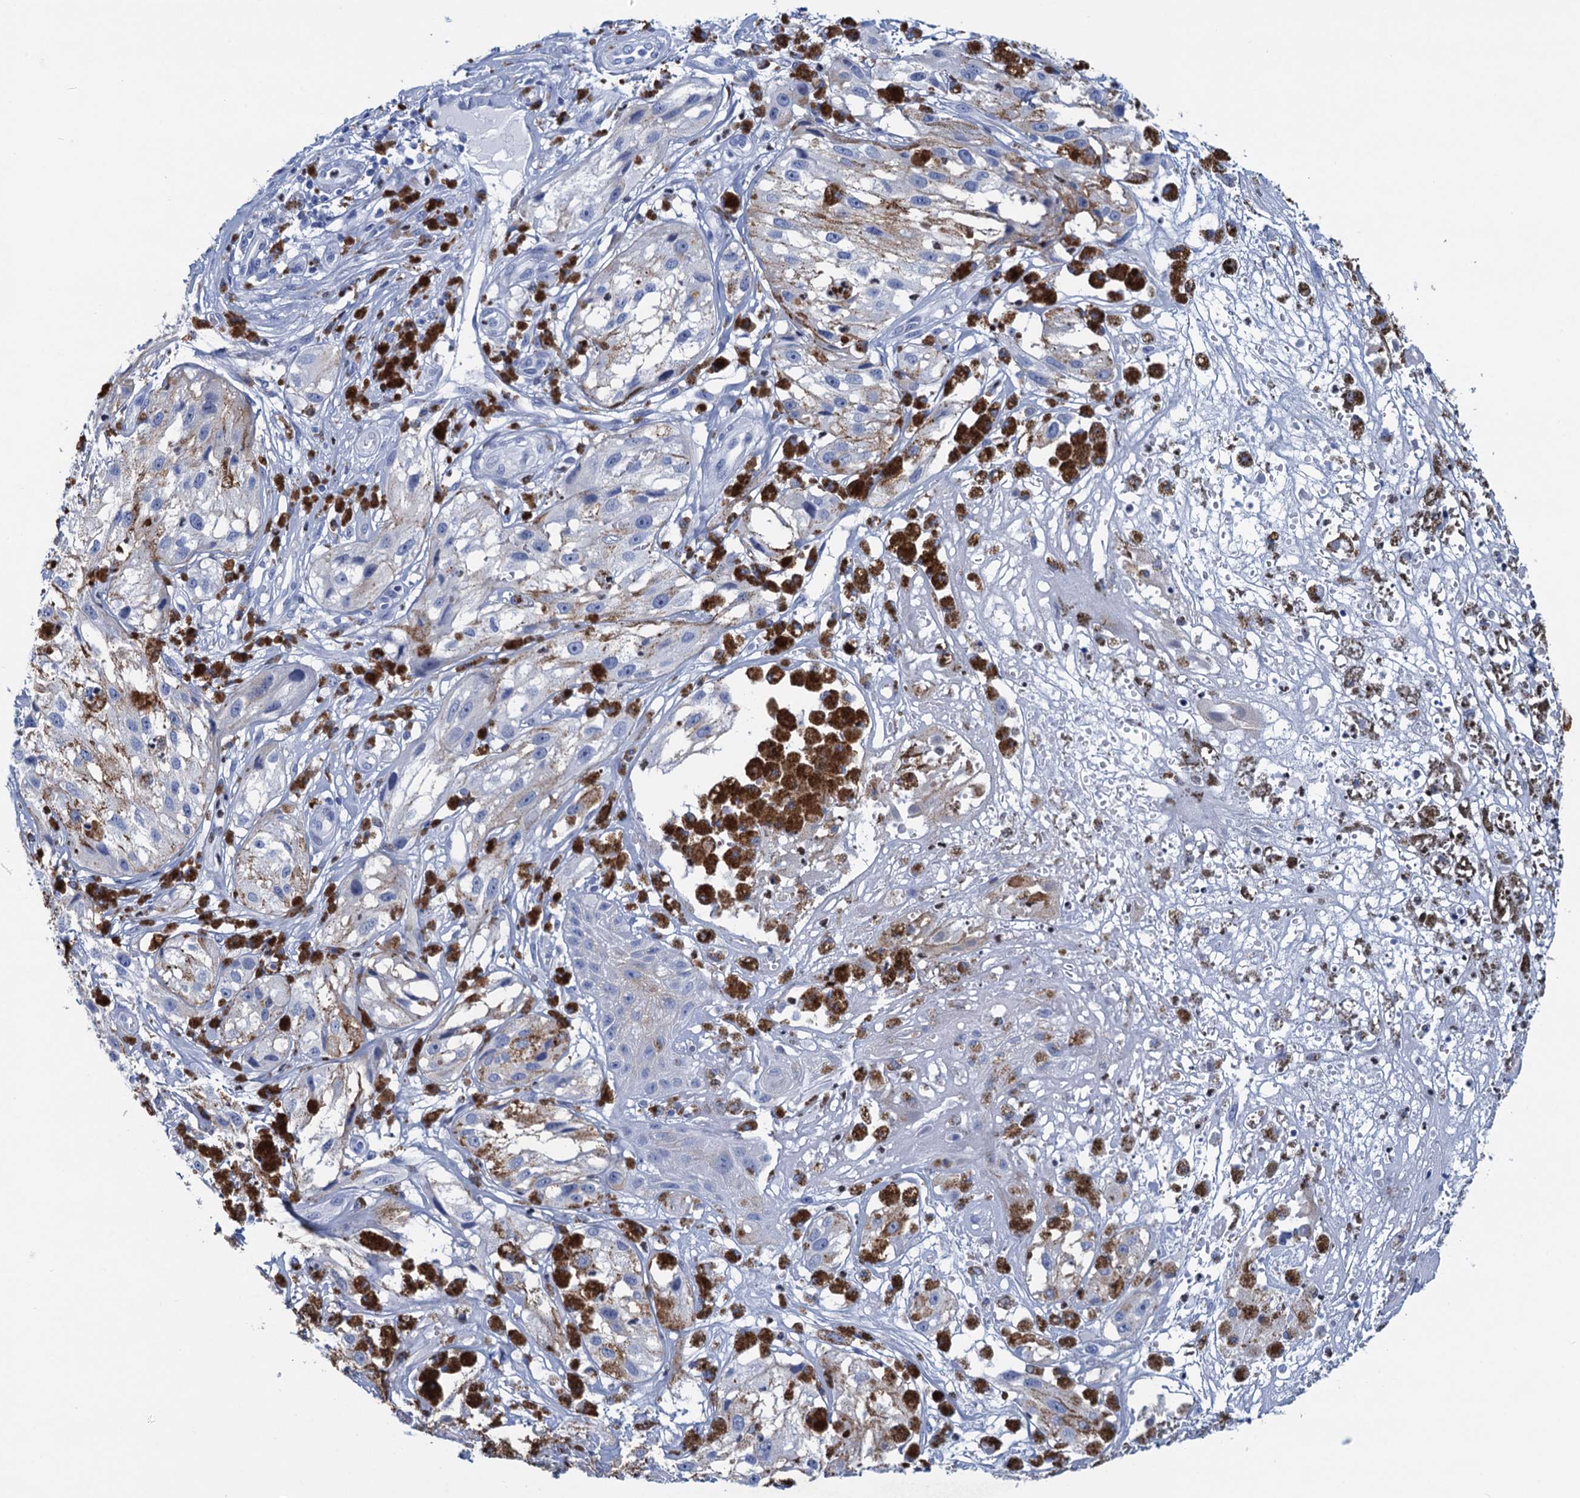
{"staining": {"intensity": "negative", "quantity": "none", "location": "none"}, "tissue": "melanoma", "cell_type": "Tumor cells", "image_type": "cancer", "snomed": [{"axis": "morphology", "description": "Malignant melanoma, NOS"}, {"axis": "topography", "description": "Skin"}], "caption": "Immunohistochemistry photomicrograph of neoplastic tissue: human melanoma stained with DAB displays no significant protein positivity in tumor cells.", "gene": "RHCG", "patient": {"sex": "male", "age": 88}}